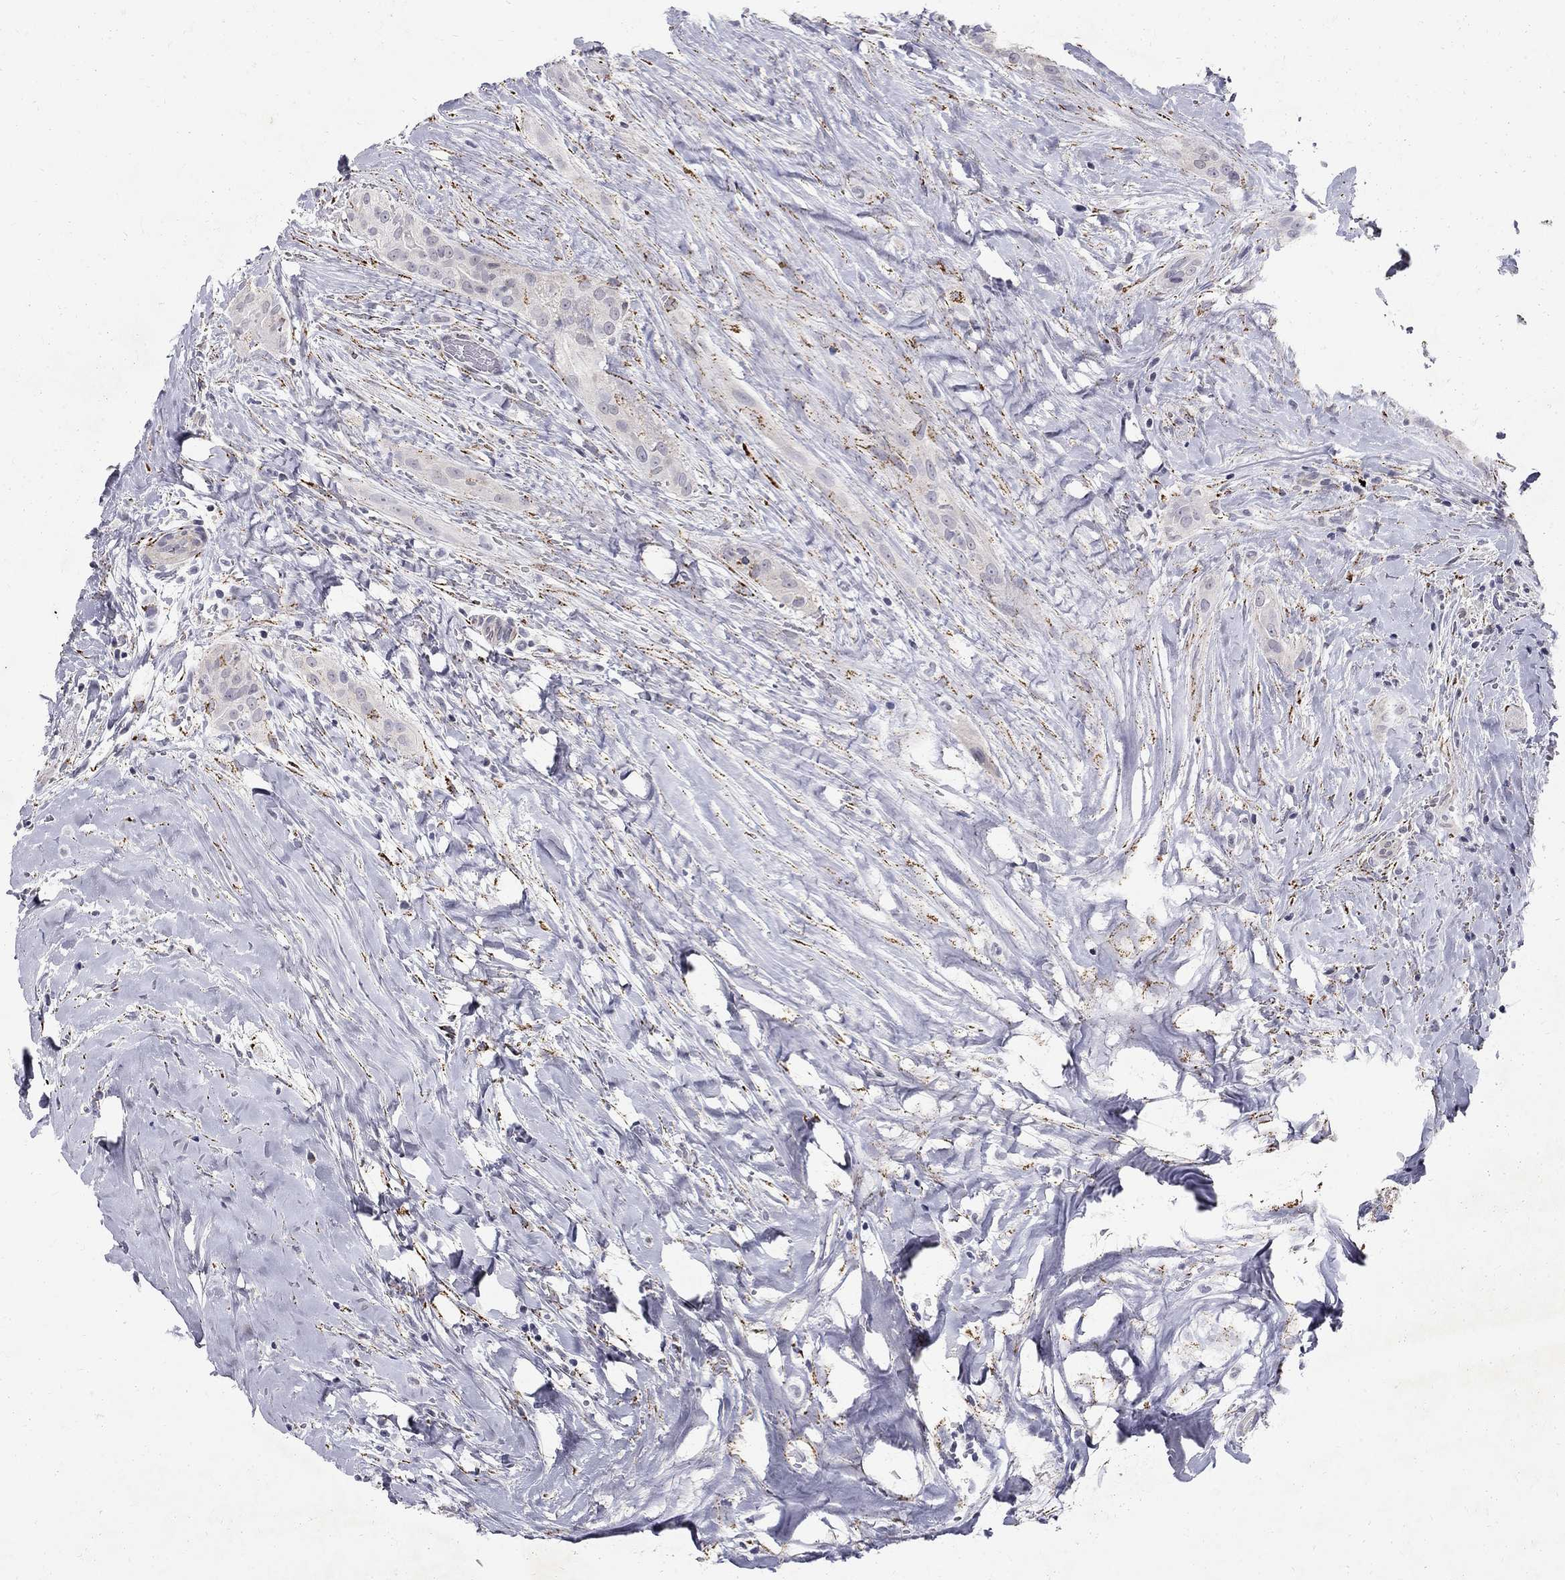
{"staining": {"intensity": "negative", "quantity": "none", "location": "none"}, "tissue": "thyroid cancer", "cell_type": "Tumor cells", "image_type": "cancer", "snomed": [{"axis": "morphology", "description": "Papillary adenocarcinoma, NOS"}, {"axis": "topography", "description": "Thyroid gland"}], "caption": "High magnification brightfield microscopy of thyroid cancer (papillary adenocarcinoma) stained with DAB (3,3'-diaminobenzidine) (brown) and counterstained with hematoxylin (blue): tumor cells show no significant expression. Brightfield microscopy of immunohistochemistry stained with DAB (brown) and hematoxylin (blue), captured at high magnification.", "gene": "CLIC6", "patient": {"sex": "male", "age": 61}}